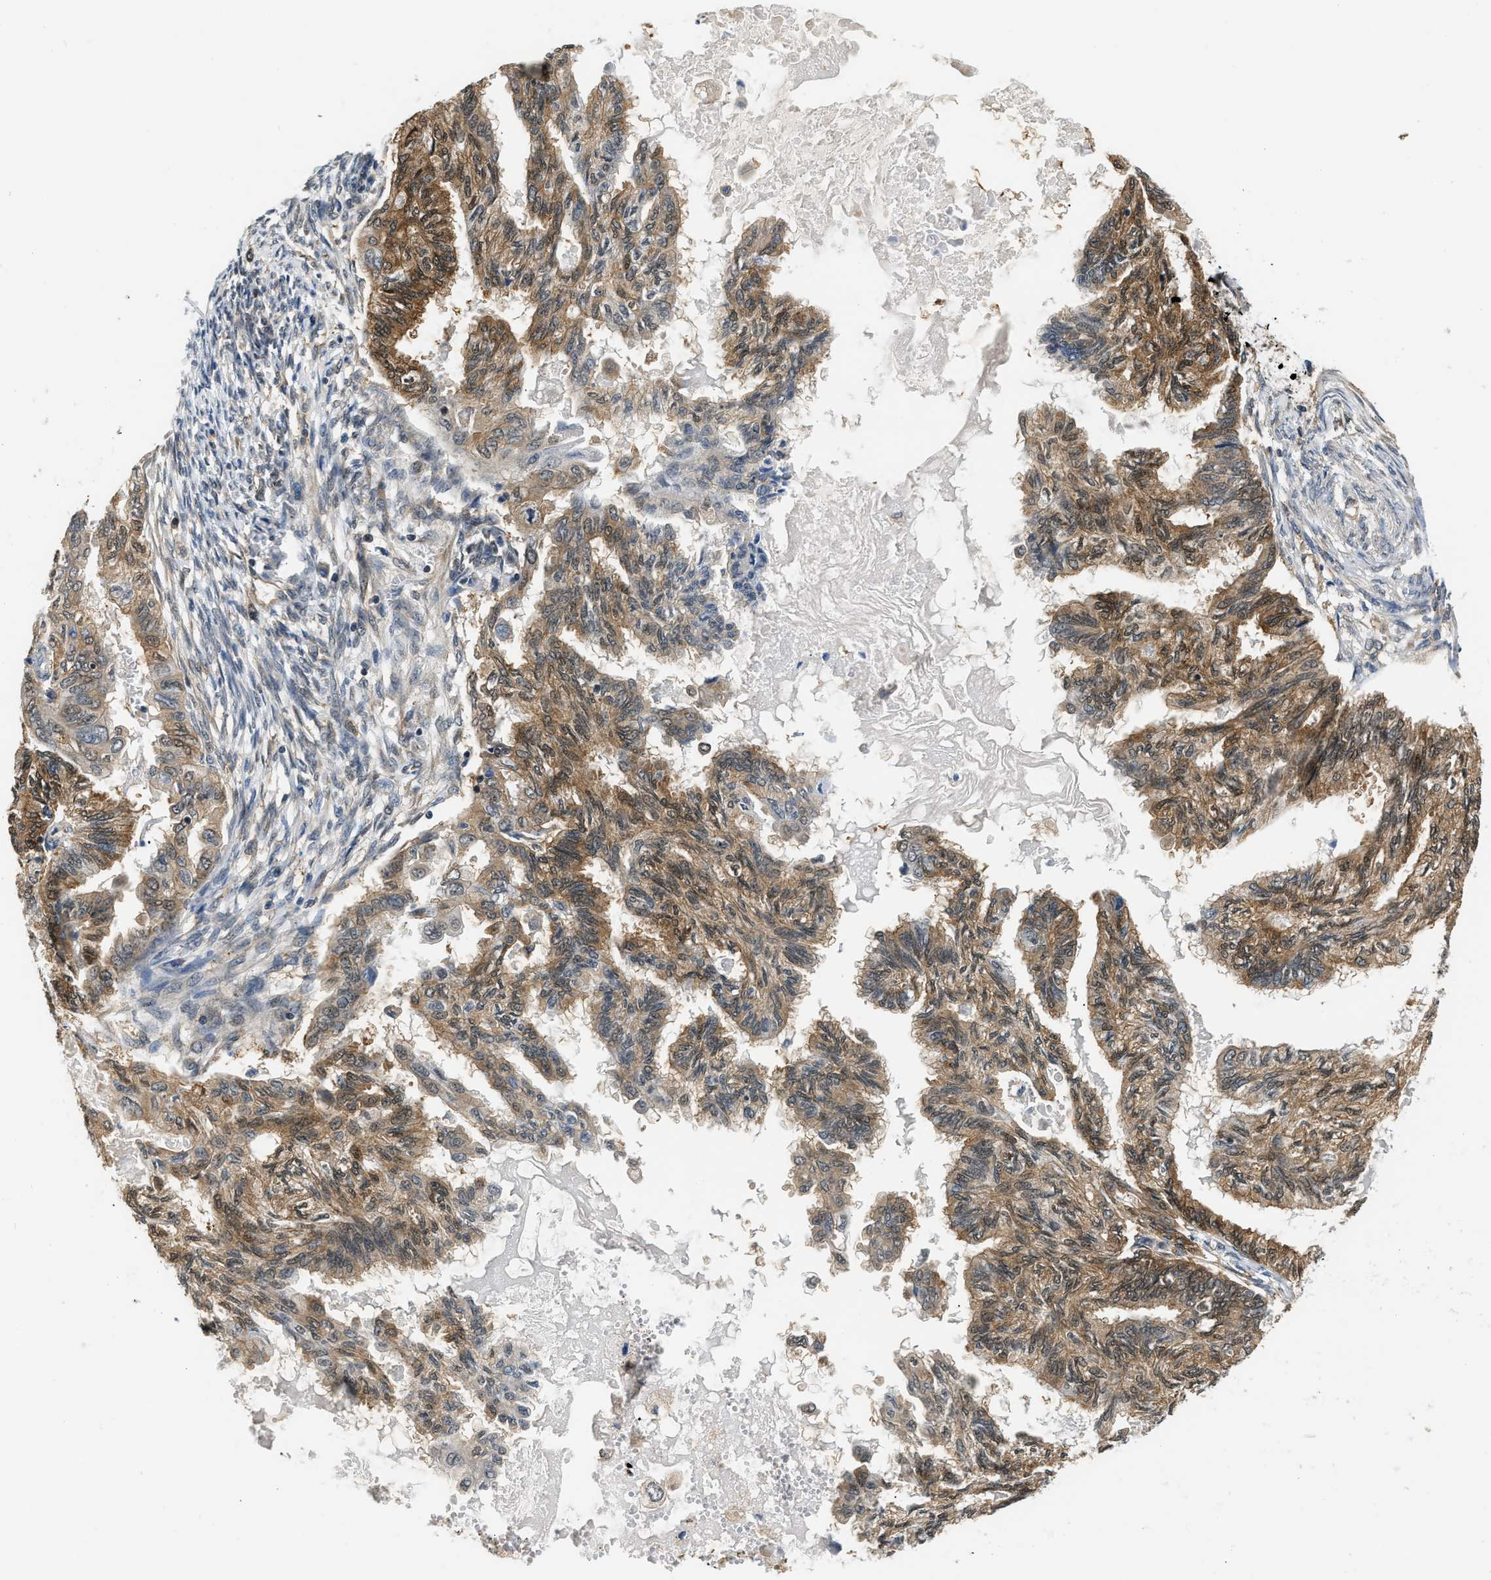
{"staining": {"intensity": "moderate", "quantity": ">75%", "location": "cytoplasmic/membranous,nuclear"}, "tissue": "cervical cancer", "cell_type": "Tumor cells", "image_type": "cancer", "snomed": [{"axis": "morphology", "description": "Normal tissue, NOS"}, {"axis": "morphology", "description": "Adenocarcinoma, NOS"}, {"axis": "topography", "description": "Cervix"}, {"axis": "topography", "description": "Endometrium"}], "caption": "Brown immunohistochemical staining in human cervical adenocarcinoma displays moderate cytoplasmic/membranous and nuclear staining in about >75% of tumor cells. The protein is stained brown, and the nuclei are stained in blue (DAB IHC with brightfield microscopy, high magnification).", "gene": "EIF4EBP2", "patient": {"sex": "female", "age": 86}}